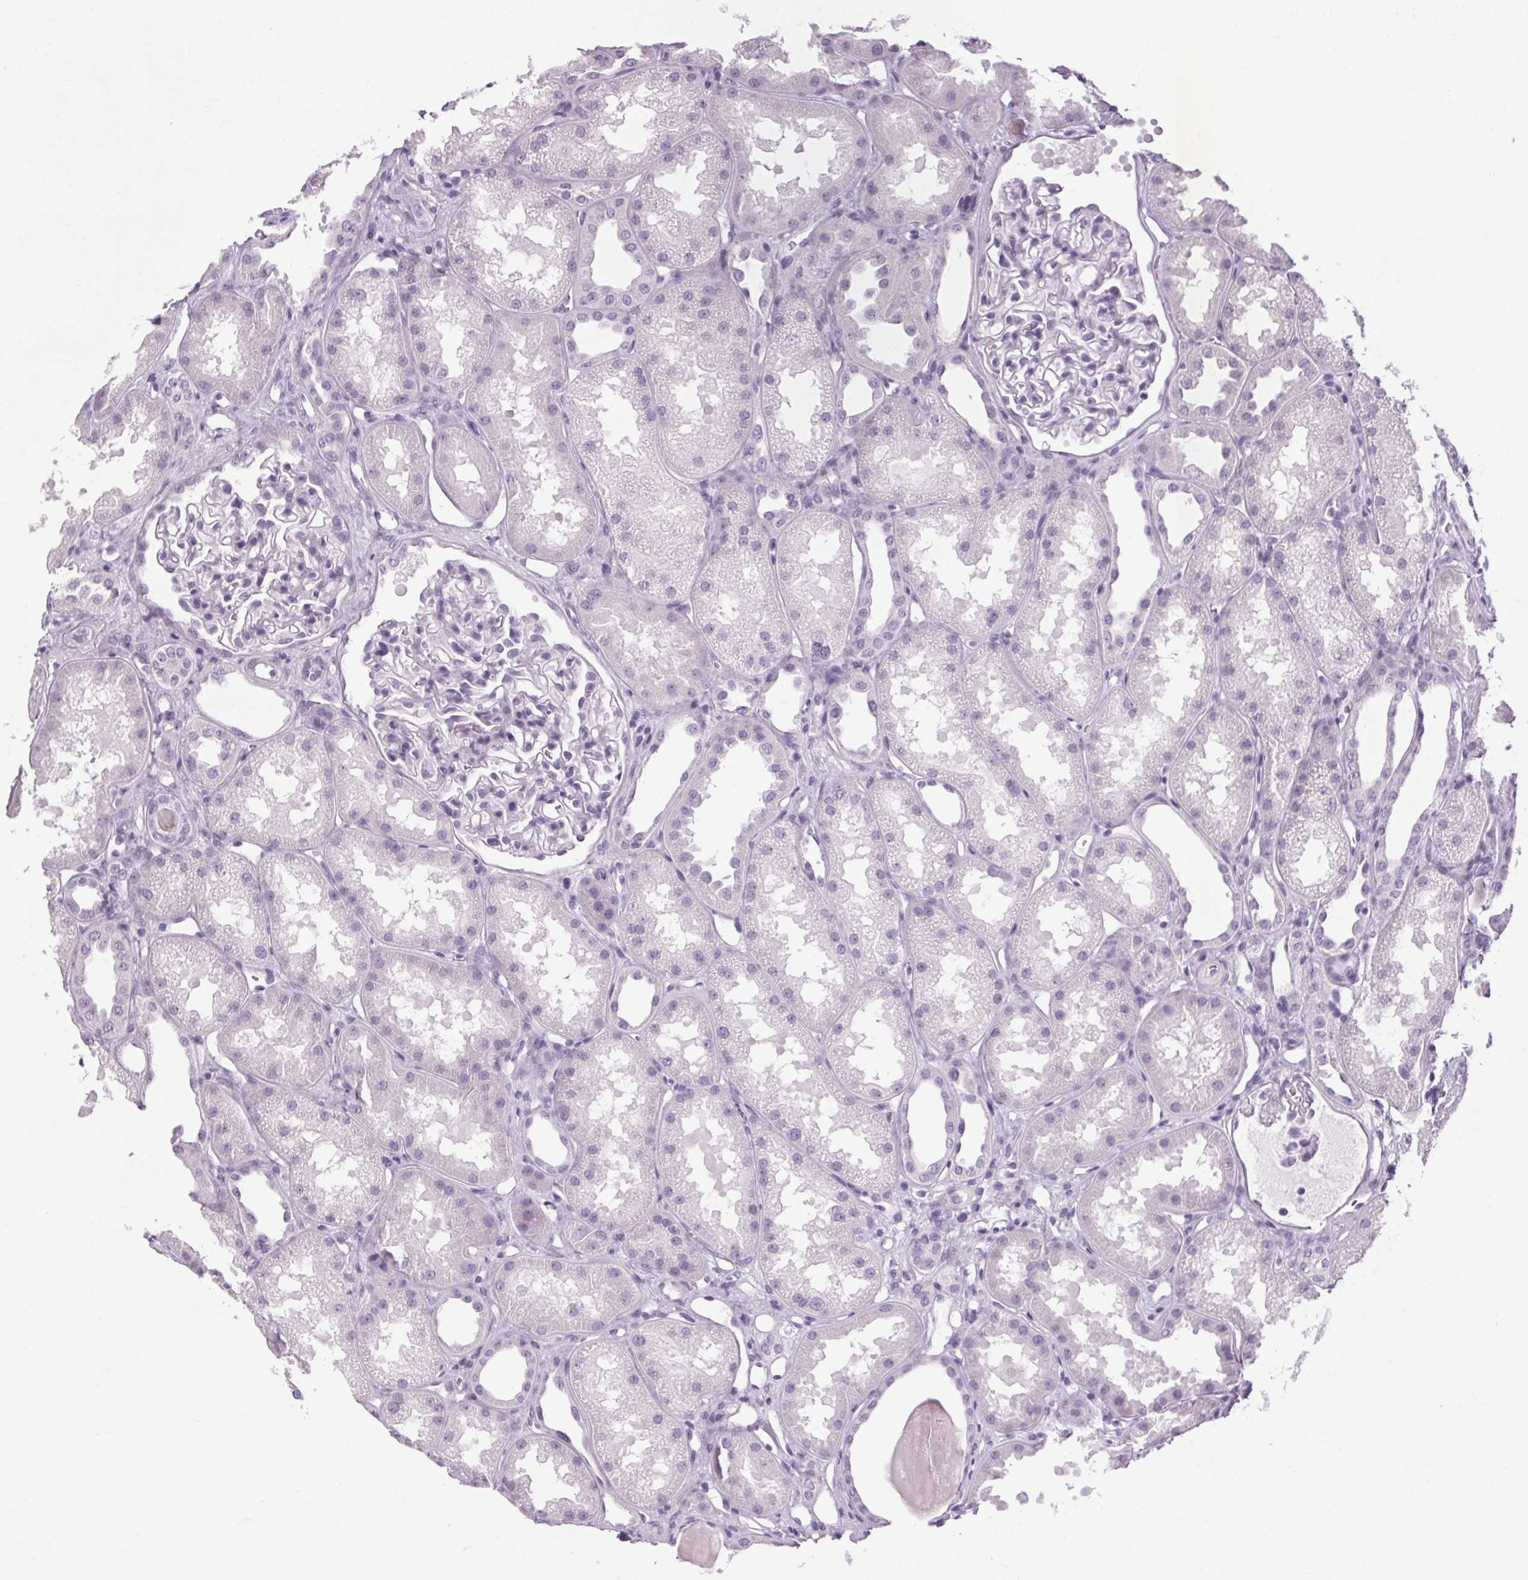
{"staining": {"intensity": "negative", "quantity": "none", "location": "none"}, "tissue": "kidney", "cell_type": "Cells in glomeruli", "image_type": "normal", "snomed": [{"axis": "morphology", "description": "Normal tissue, NOS"}, {"axis": "topography", "description": "Kidney"}], "caption": "Kidney was stained to show a protein in brown. There is no significant expression in cells in glomeruli. (Immunohistochemistry, brightfield microscopy, high magnification).", "gene": "POMC", "patient": {"sex": "male", "age": 61}}